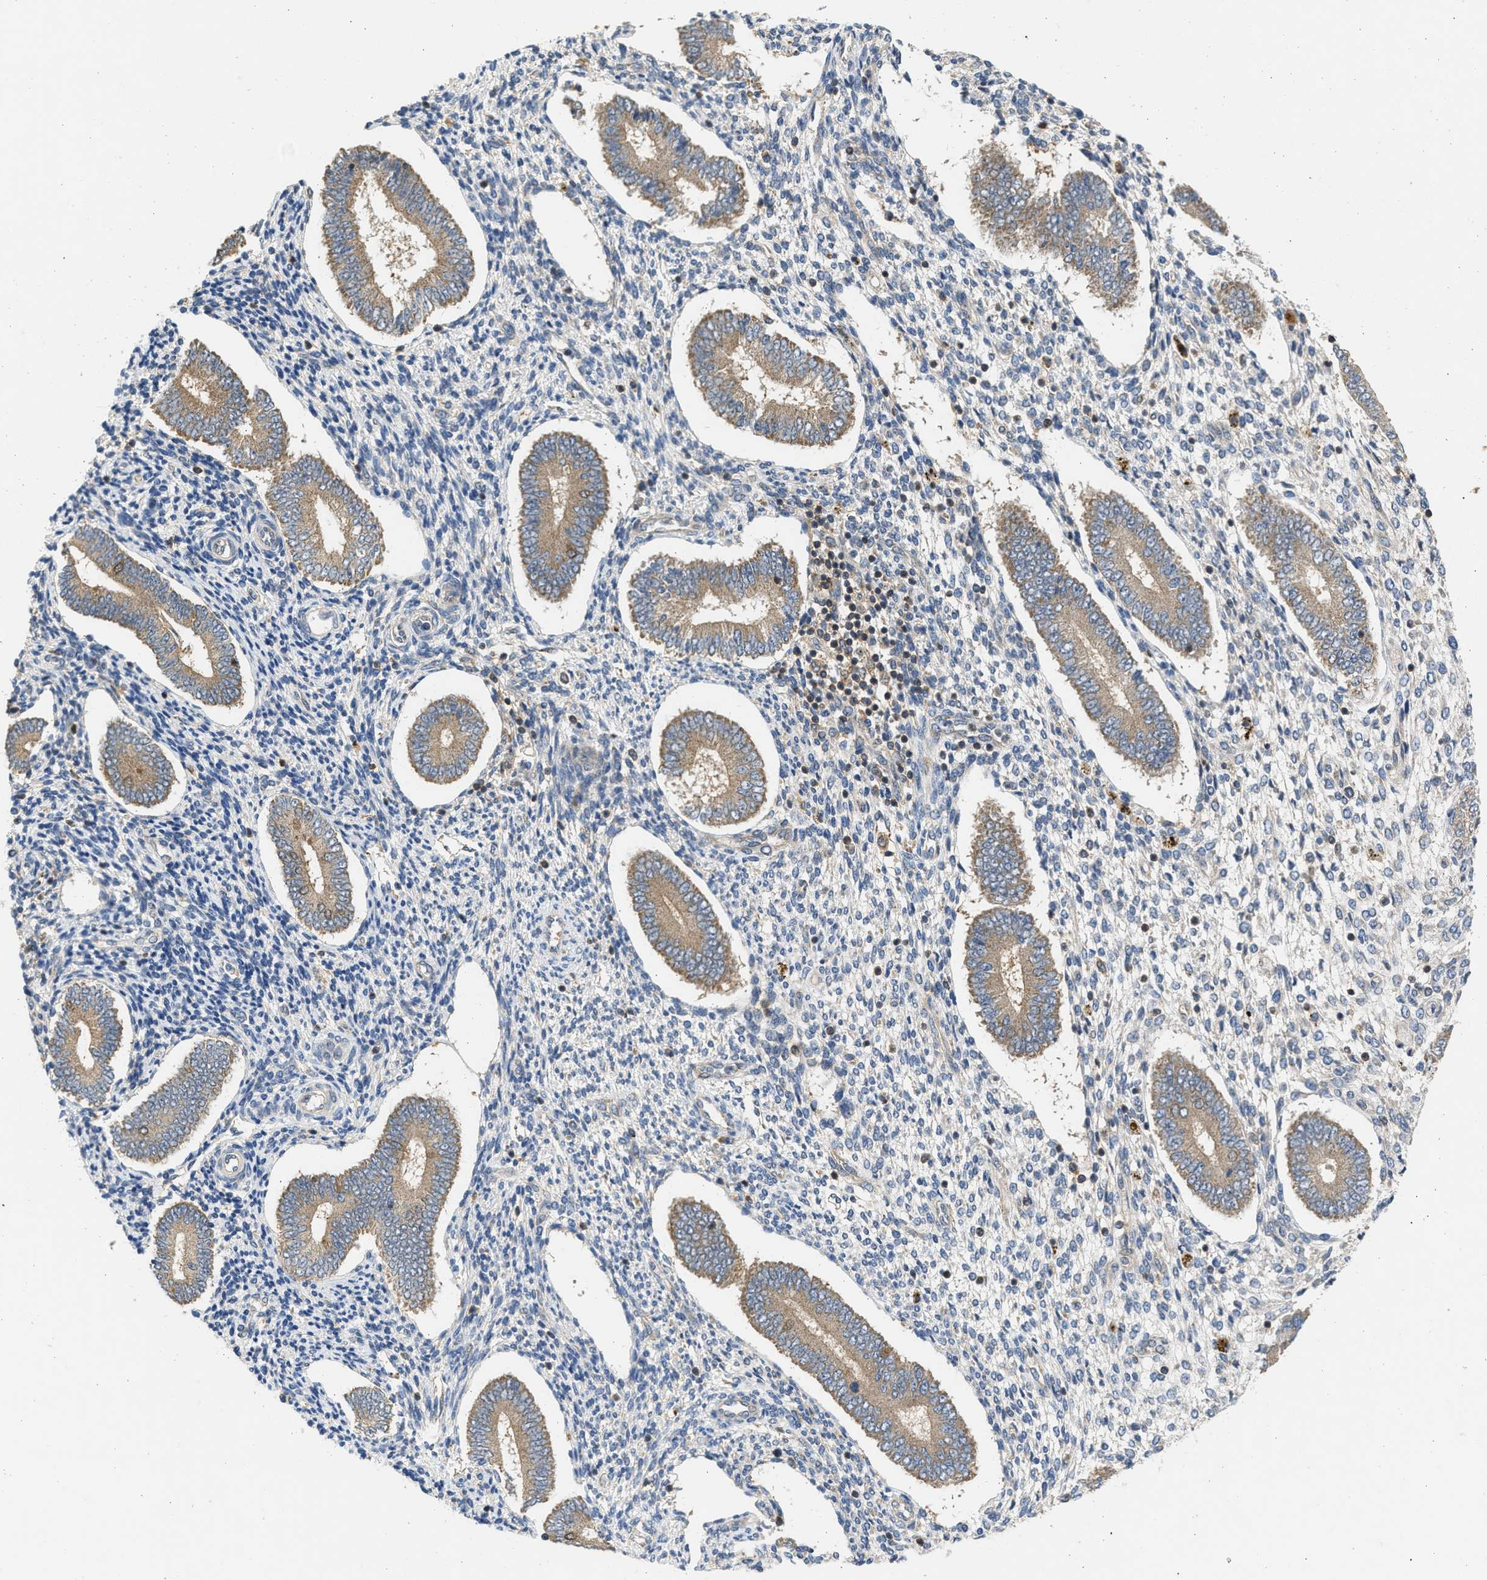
{"staining": {"intensity": "weak", "quantity": "<25%", "location": "cytoplasmic/membranous"}, "tissue": "endometrium", "cell_type": "Cells in endometrial stroma", "image_type": "normal", "snomed": [{"axis": "morphology", "description": "Normal tissue, NOS"}, {"axis": "topography", "description": "Endometrium"}], "caption": "An immunohistochemistry image of normal endometrium is shown. There is no staining in cells in endometrial stroma of endometrium.", "gene": "CYP1A1", "patient": {"sex": "female", "age": 42}}